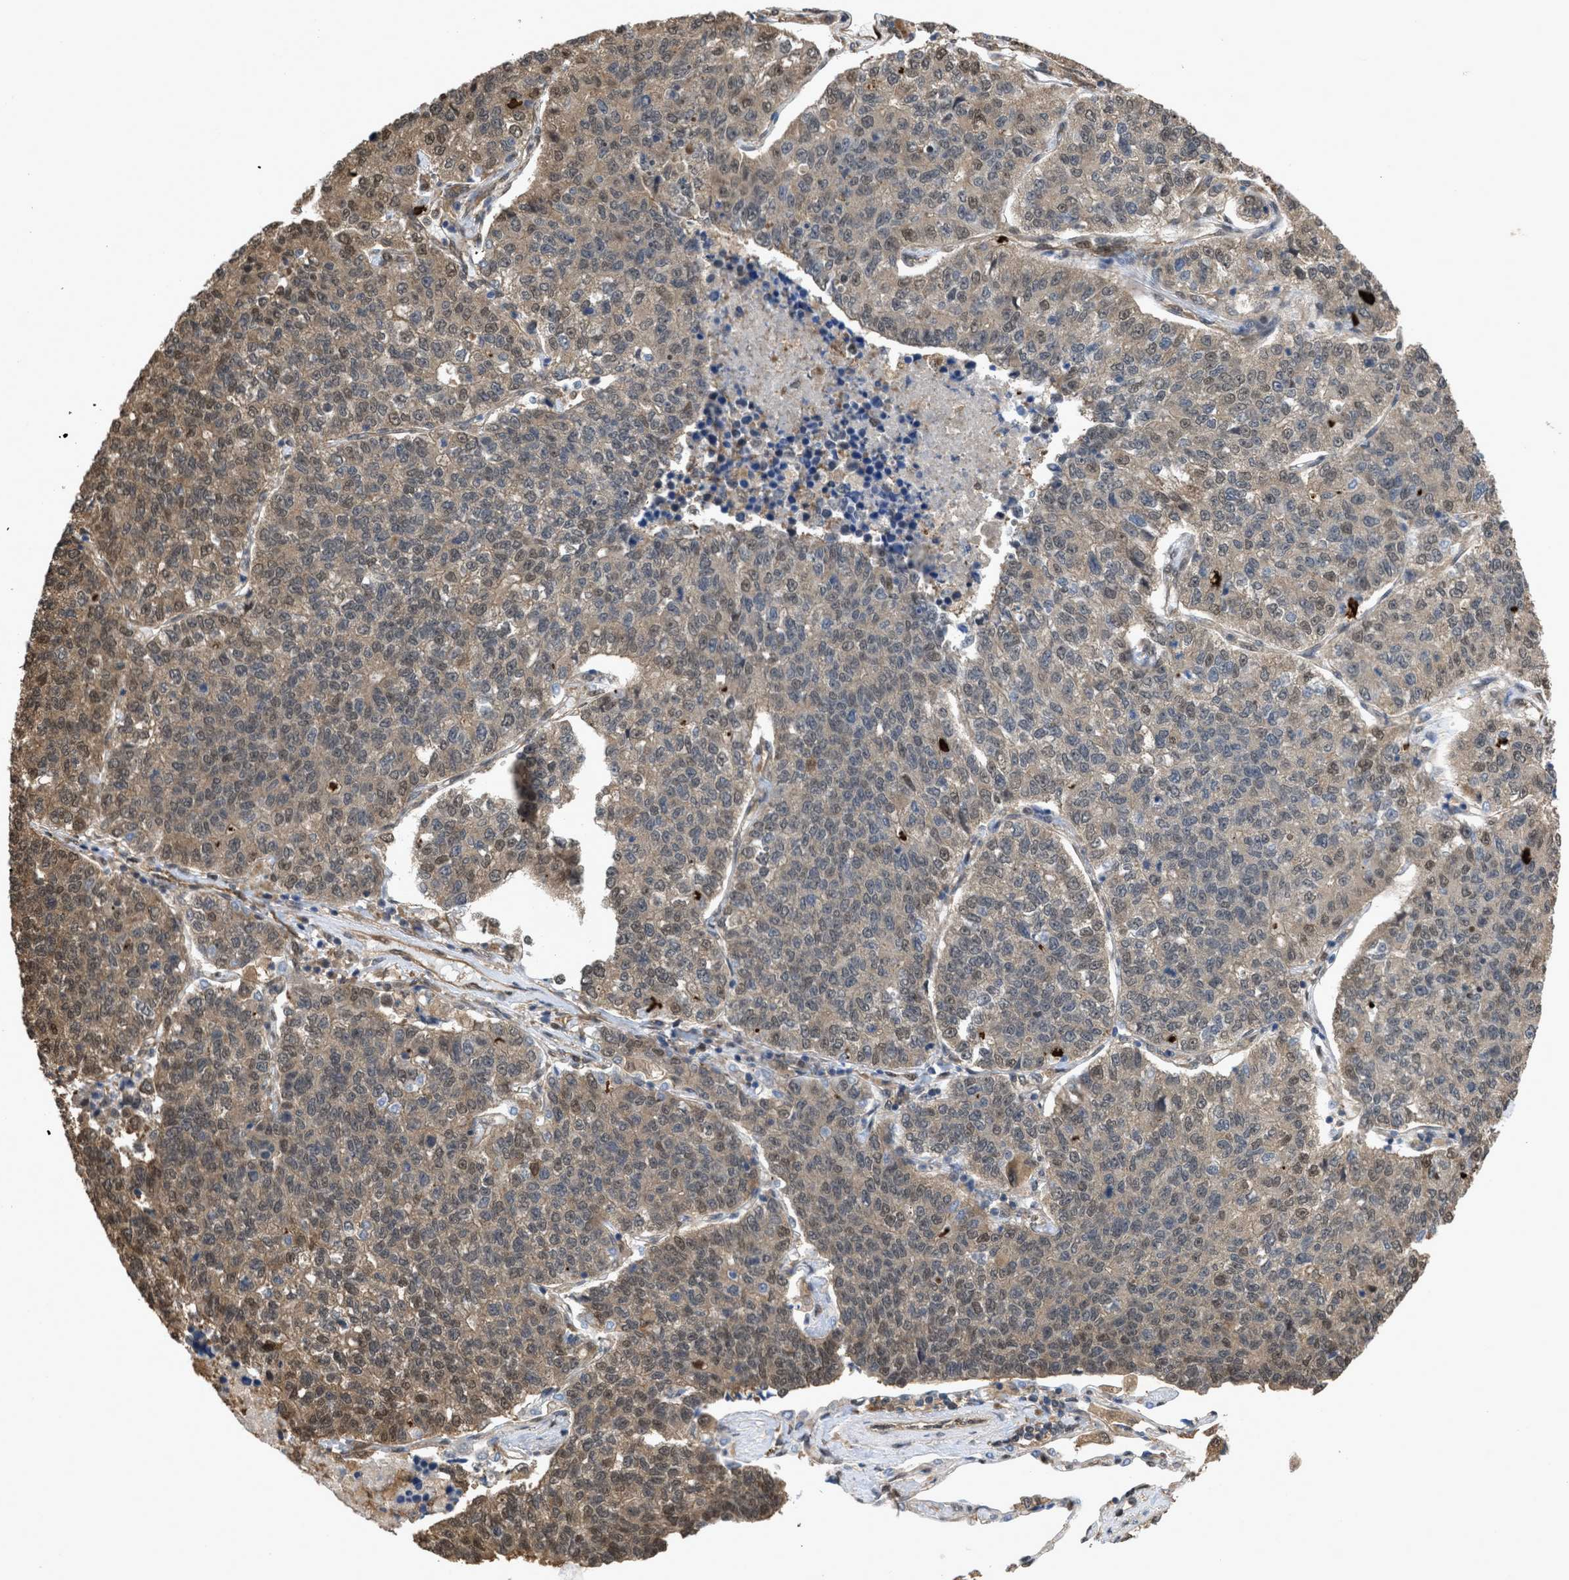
{"staining": {"intensity": "moderate", "quantity": "25%-75%", "location": "cytoplasmic/membranous,nuclear"}, "tissue": "lung cancer", "cell_type": "Tumor cells", "image_type": "cancer", "snomed": [{"axis": "morphology", "description": "Adenocarcinoma, NOS"}, {"axis": "topography", "description": "Lung"}], "caption": "Immunohistochemistry (IHC) of lung adenocarcinoma reveals medium levels of moderate cytoplasmic/membranous and nuclear staining in approximately 25%-75% of tumor cells.", "gene": "YWHAG", "patient": {"sex": "male", "age": 49}}